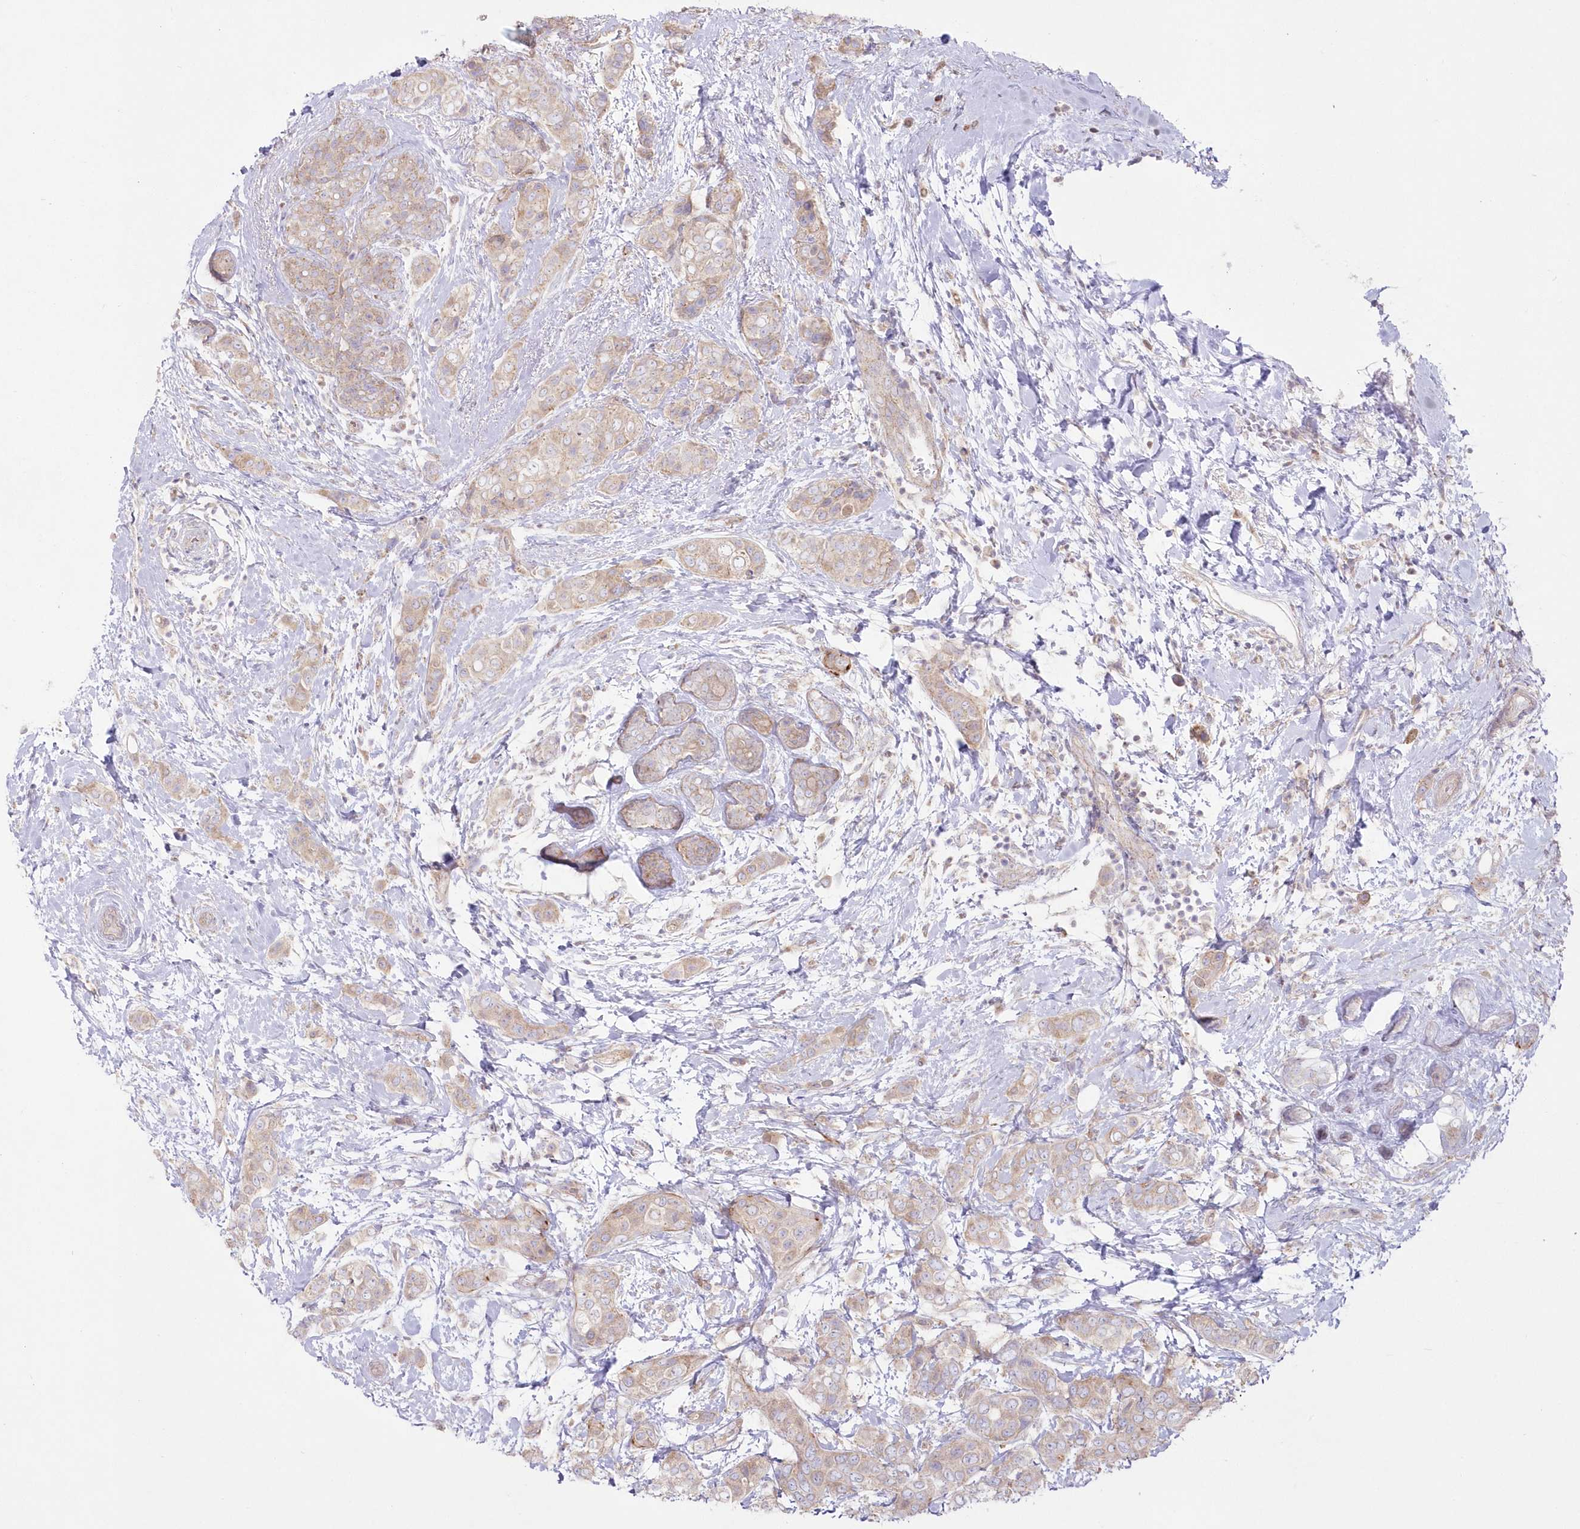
{"staining": {"intensity": "weak", "quantity": ">75%", "location": "cytoplasmic/membranous"}, "tissue": "breast cancer", "cell_type": "Tumor cells", "image_type": "cancer", "snomed": [{"axis": "morphology", "description": "Lobular carcinoma"}, {"axis": "topography", "description": "Breast"}], "caption": "Immunohistochemistry of human lobular carcinoma (breast) demonstrates low levels of weak cytoplasmic/membranous staining in about >75% of tumor cells.", "gene": "ZNF843", "patient": {"sex": "female", "age": 51}}